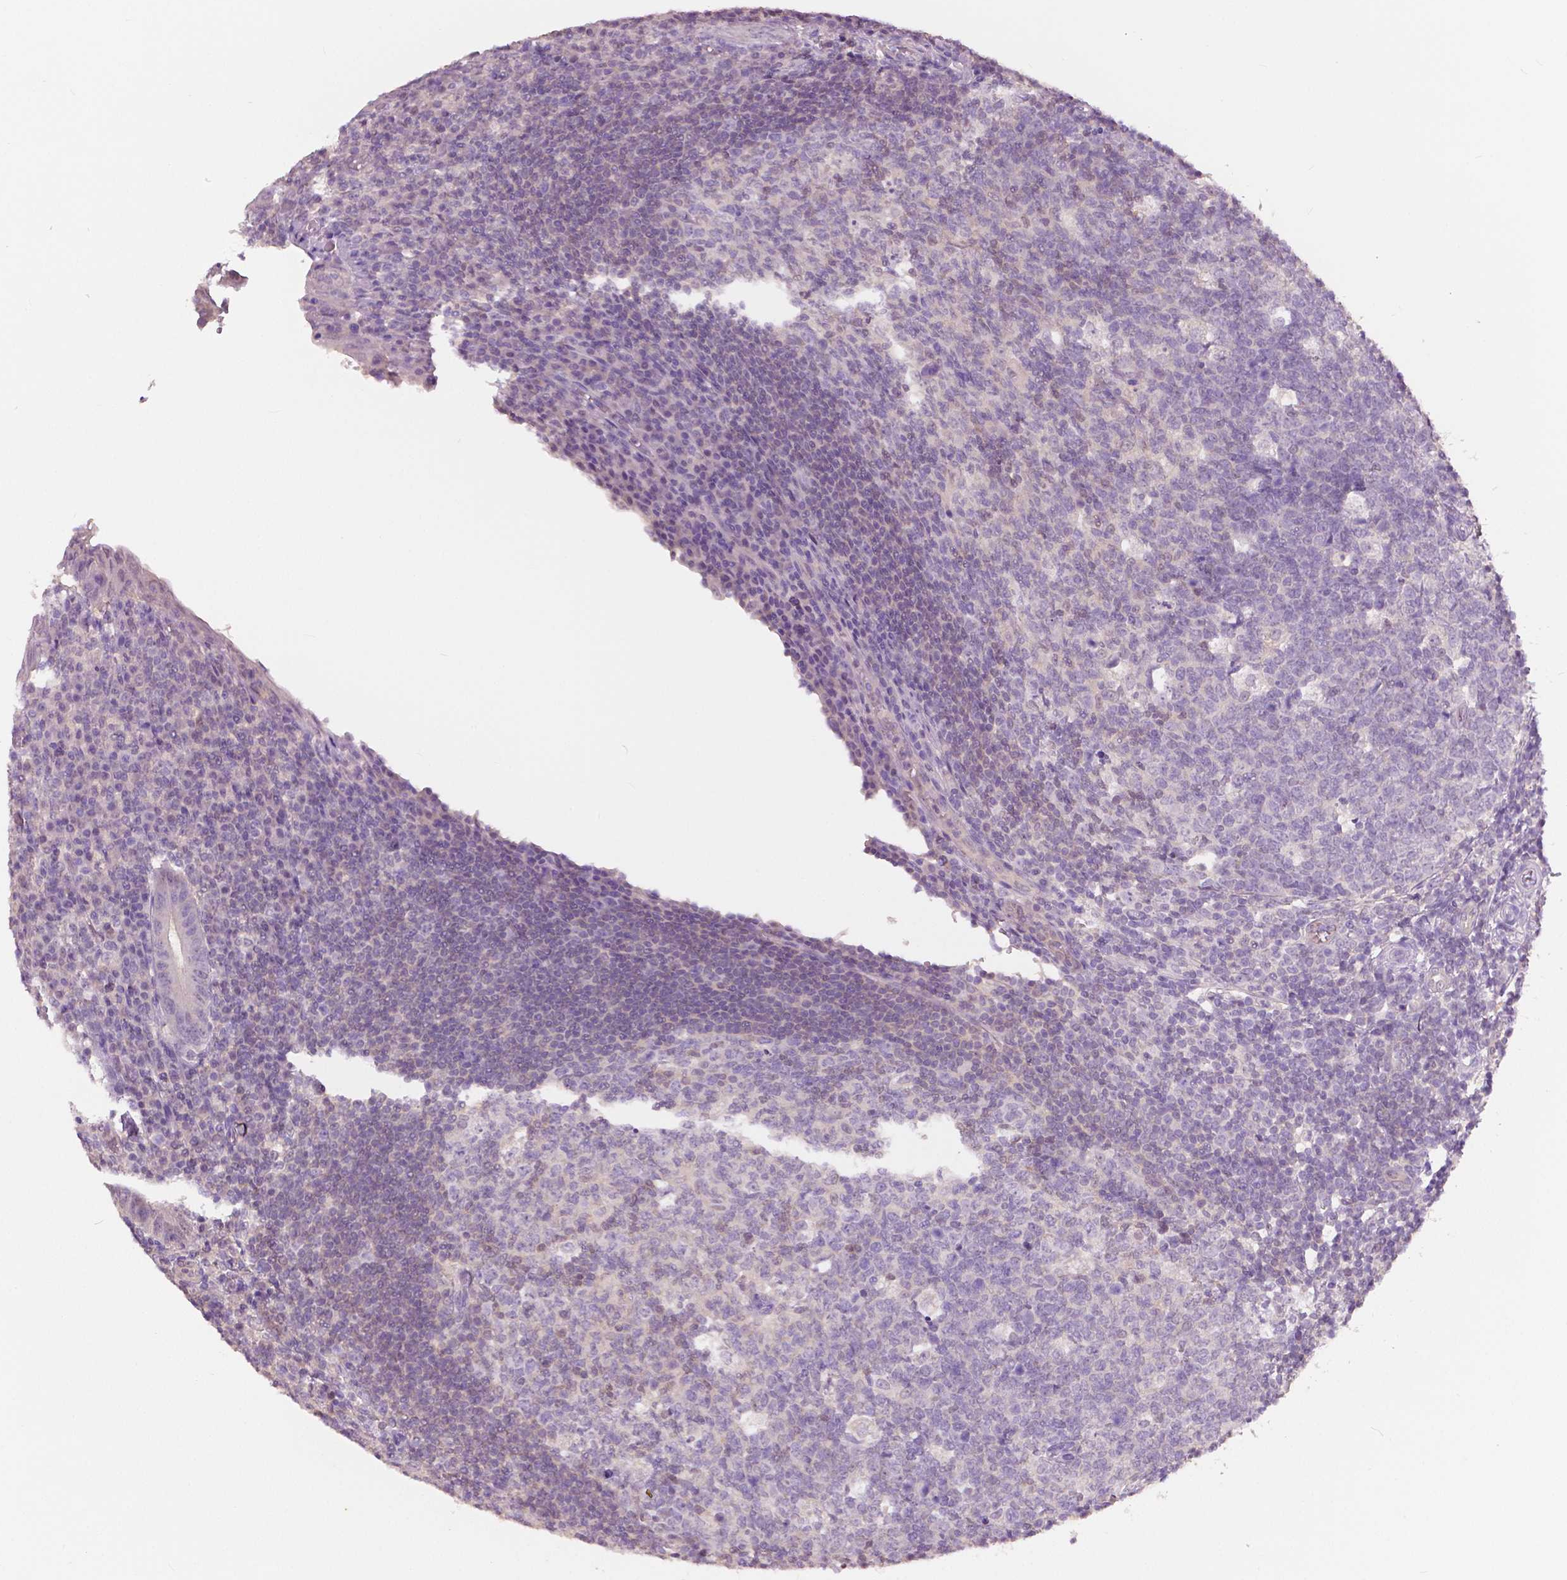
{"staining": {"intensity": "negative", "quantity": "none", "location": "none"}, "tissue": "appendix", "cell_type": "Glandular cells", "image_type": "normal", "snomed": [{"axis": "morphology", "description": "Normal tissue, NOS"}, {"axis": "topography", "description": "Appendix"}], "caption": "Immunohistochemistry image of unremarkable appendix stained for a protein (brown), which shows no staining in glandular cells.", "gene": "TKFC", "patient": {"sex": "male", "age": 18}}